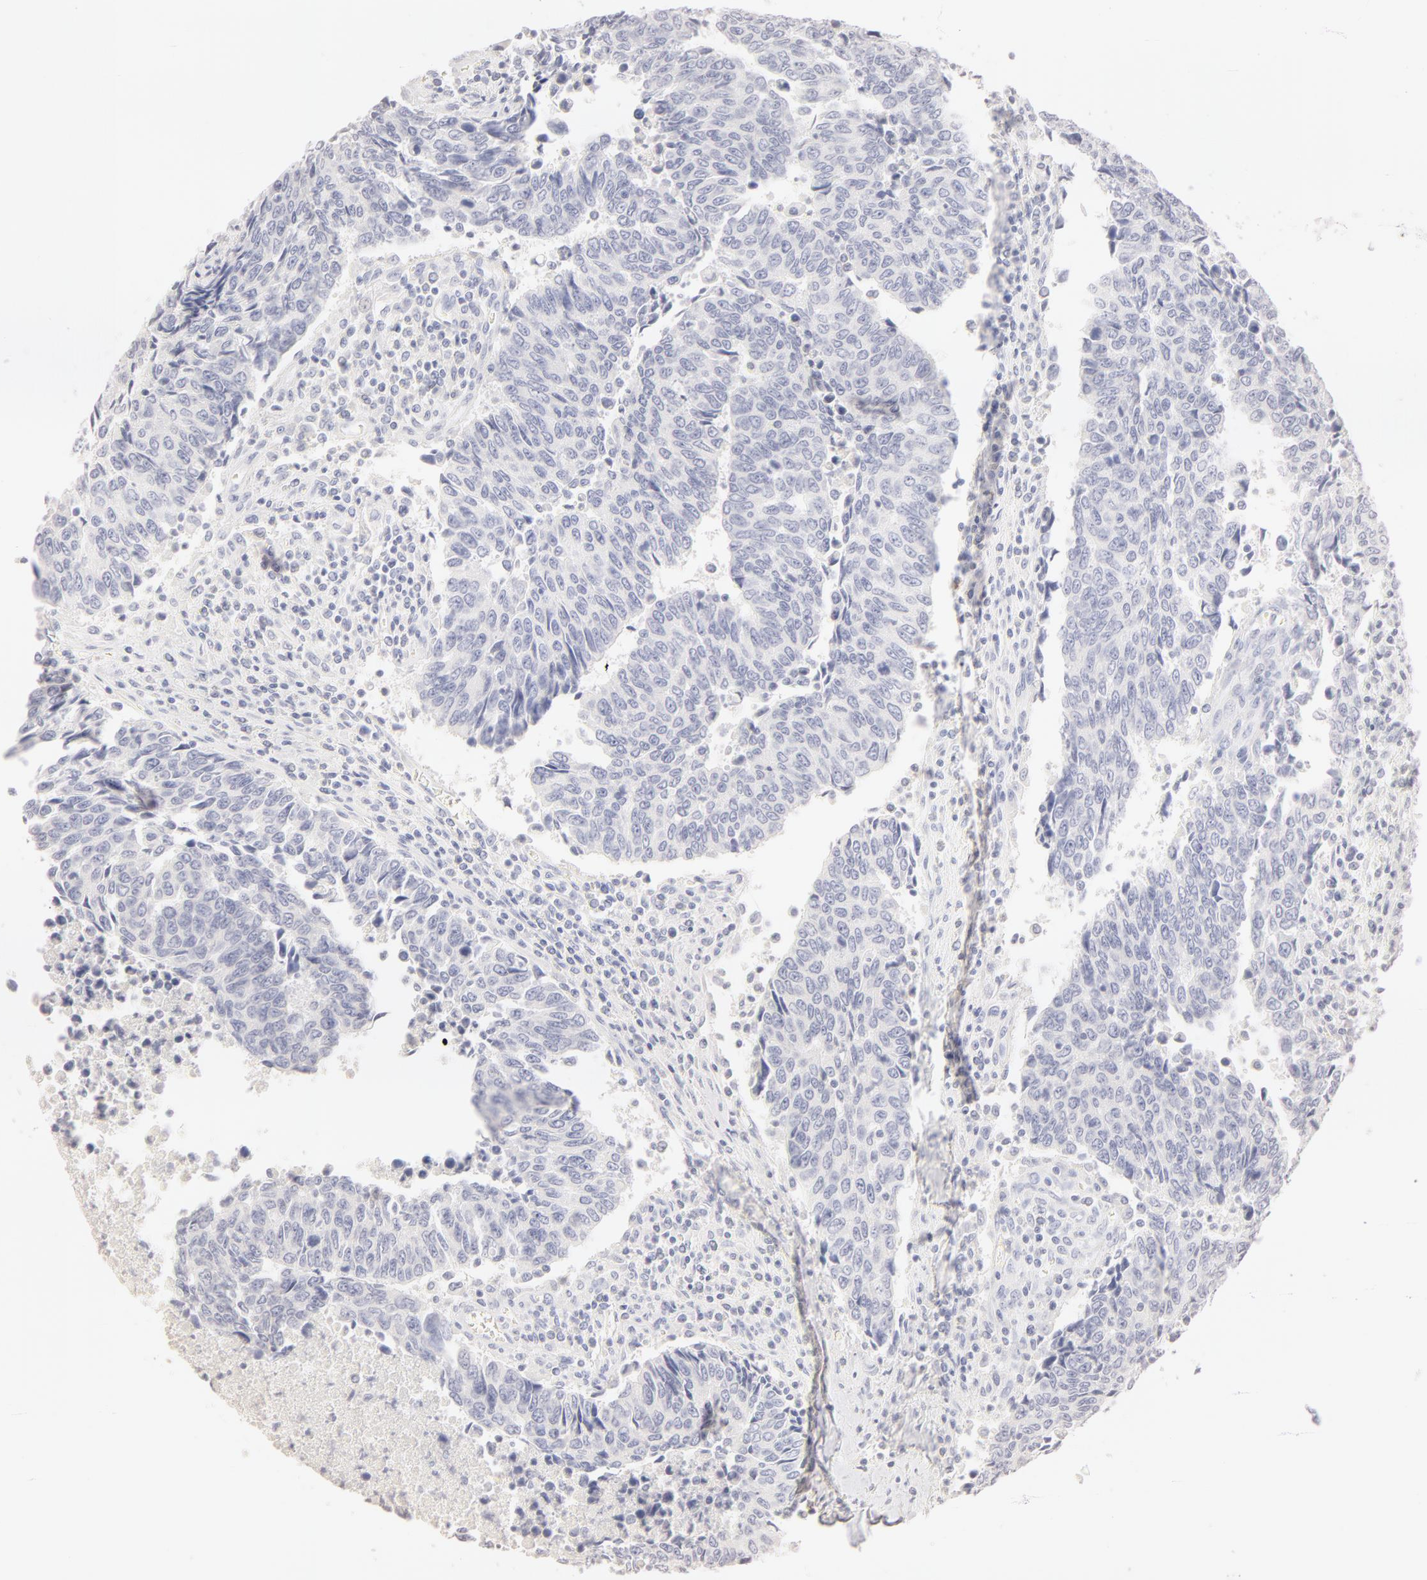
{"staining": {"intensity": "negative", "quantity": "none", "location": "none"}, "tissue": "urothelial cancer", "cell_type": "Tumor cells", "image_type": "cancer", "snomed": [{"axis": "morphology", "description": "Urothelial carcinoma, High grade"}, {"axis": "topography", "description": "Urinary bladder"}], "caption": "Immunohistochemistry image of urothelial cancer stained for a protein (brown), which exhibits no staining in tumor cells. (Brightfield microscopy of DAB (3,3'-diaminobenzidine) immunohistochemistry at high magnification).", "gene": "LGALS7B", "patient": {"sex": "male", "age": 86}}